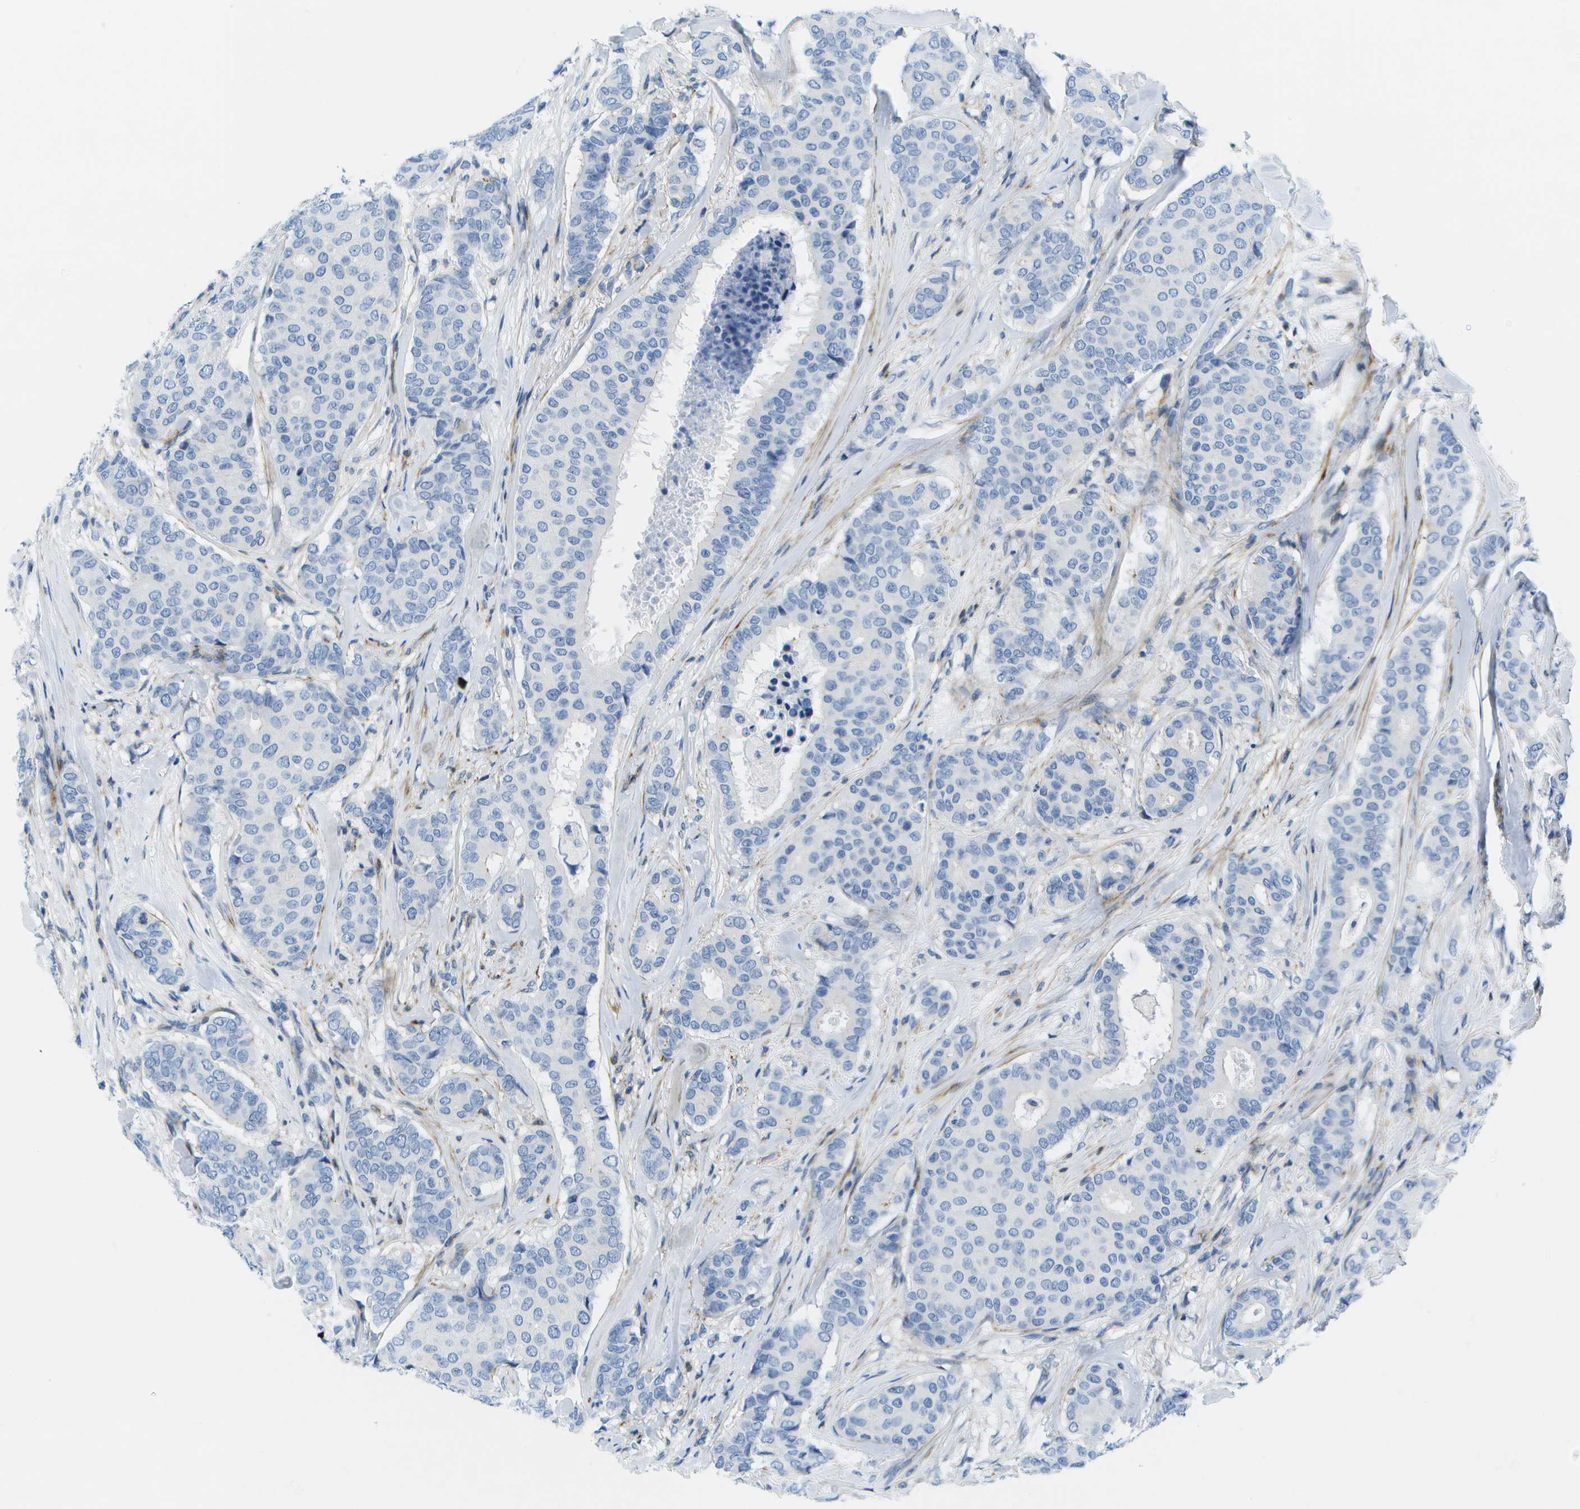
{"staining": {"intensity": "negative", "quantity": "none", "location": "none"}, "tissue": "breast cancer", "cell_type": "Tumor cells", "image_type": "cancer", "snomed": [{"axis": "morphology", "description": "Duct carcinoma"}, {"axis": "topography", "description": "Breast"}], "caption": "Immunohistochemical staining of invasive ductal carcinoma (breast) demonstrates no significant staining in tumor cells.", "gene": "ADGRG6", "patient": {"sex": "female", "age": 75}}